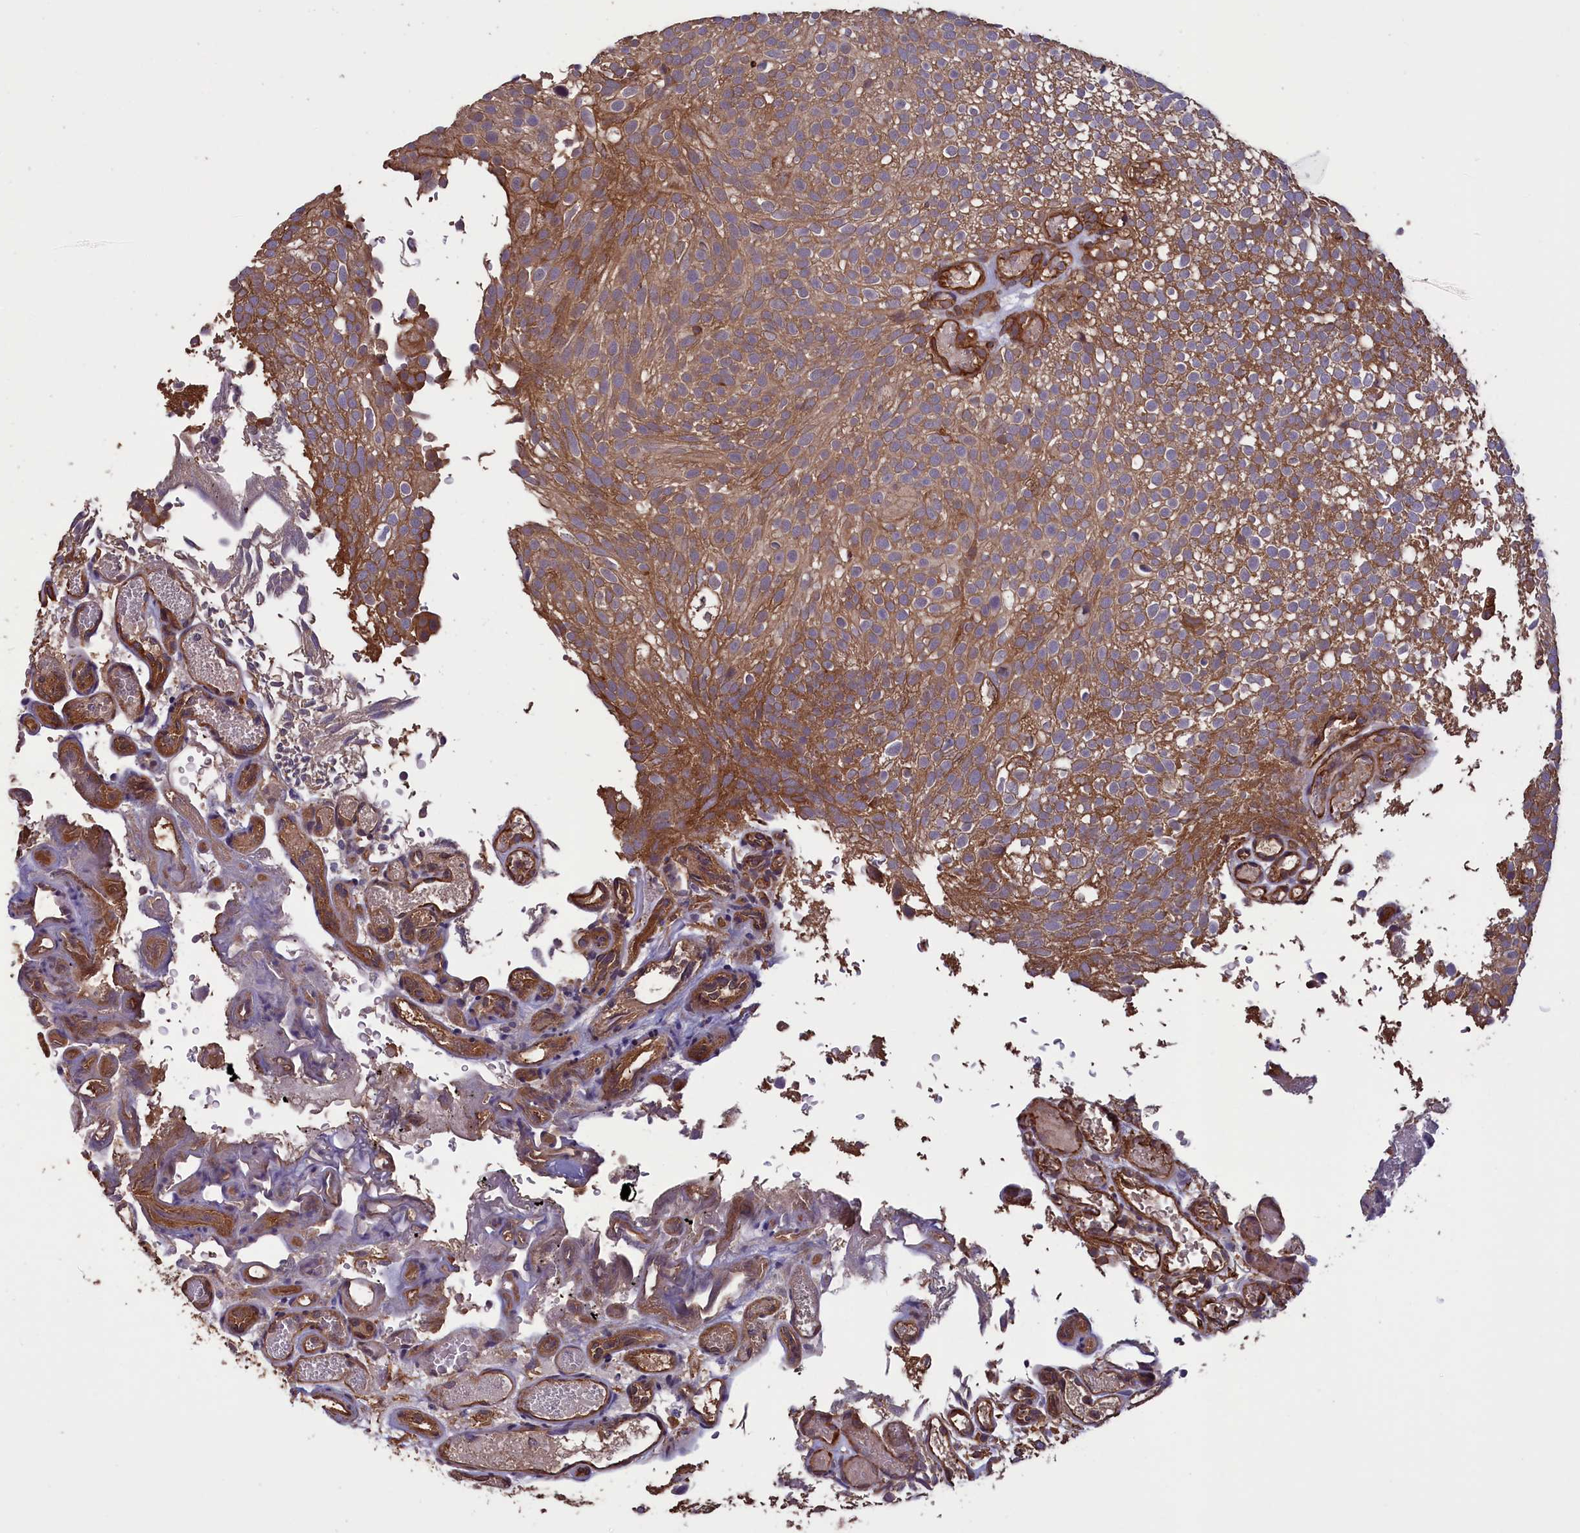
{"staining": {"intensity": "moderate", "quantity": "25%-75%", "location": "cytoplasmic/membranous"}, "tissue": "urothelial cancer", "cell_type": "Tumor cells", "image_type": "cancer", "snomed": [{"axis": "morphology", "description": "Urothelial carcinoma, Low grade"}, {"axis": "topography", "description": "Urinary bladder"}], "caption": "Urothelial cancer was stained to show a protein in brown. There is medium levels of moderate cytoplasmic/membranous positivity in about 25%-75% of tumor cells.", "gene": "DAPK3", "patient": {"sex": "male", "age": 78}}